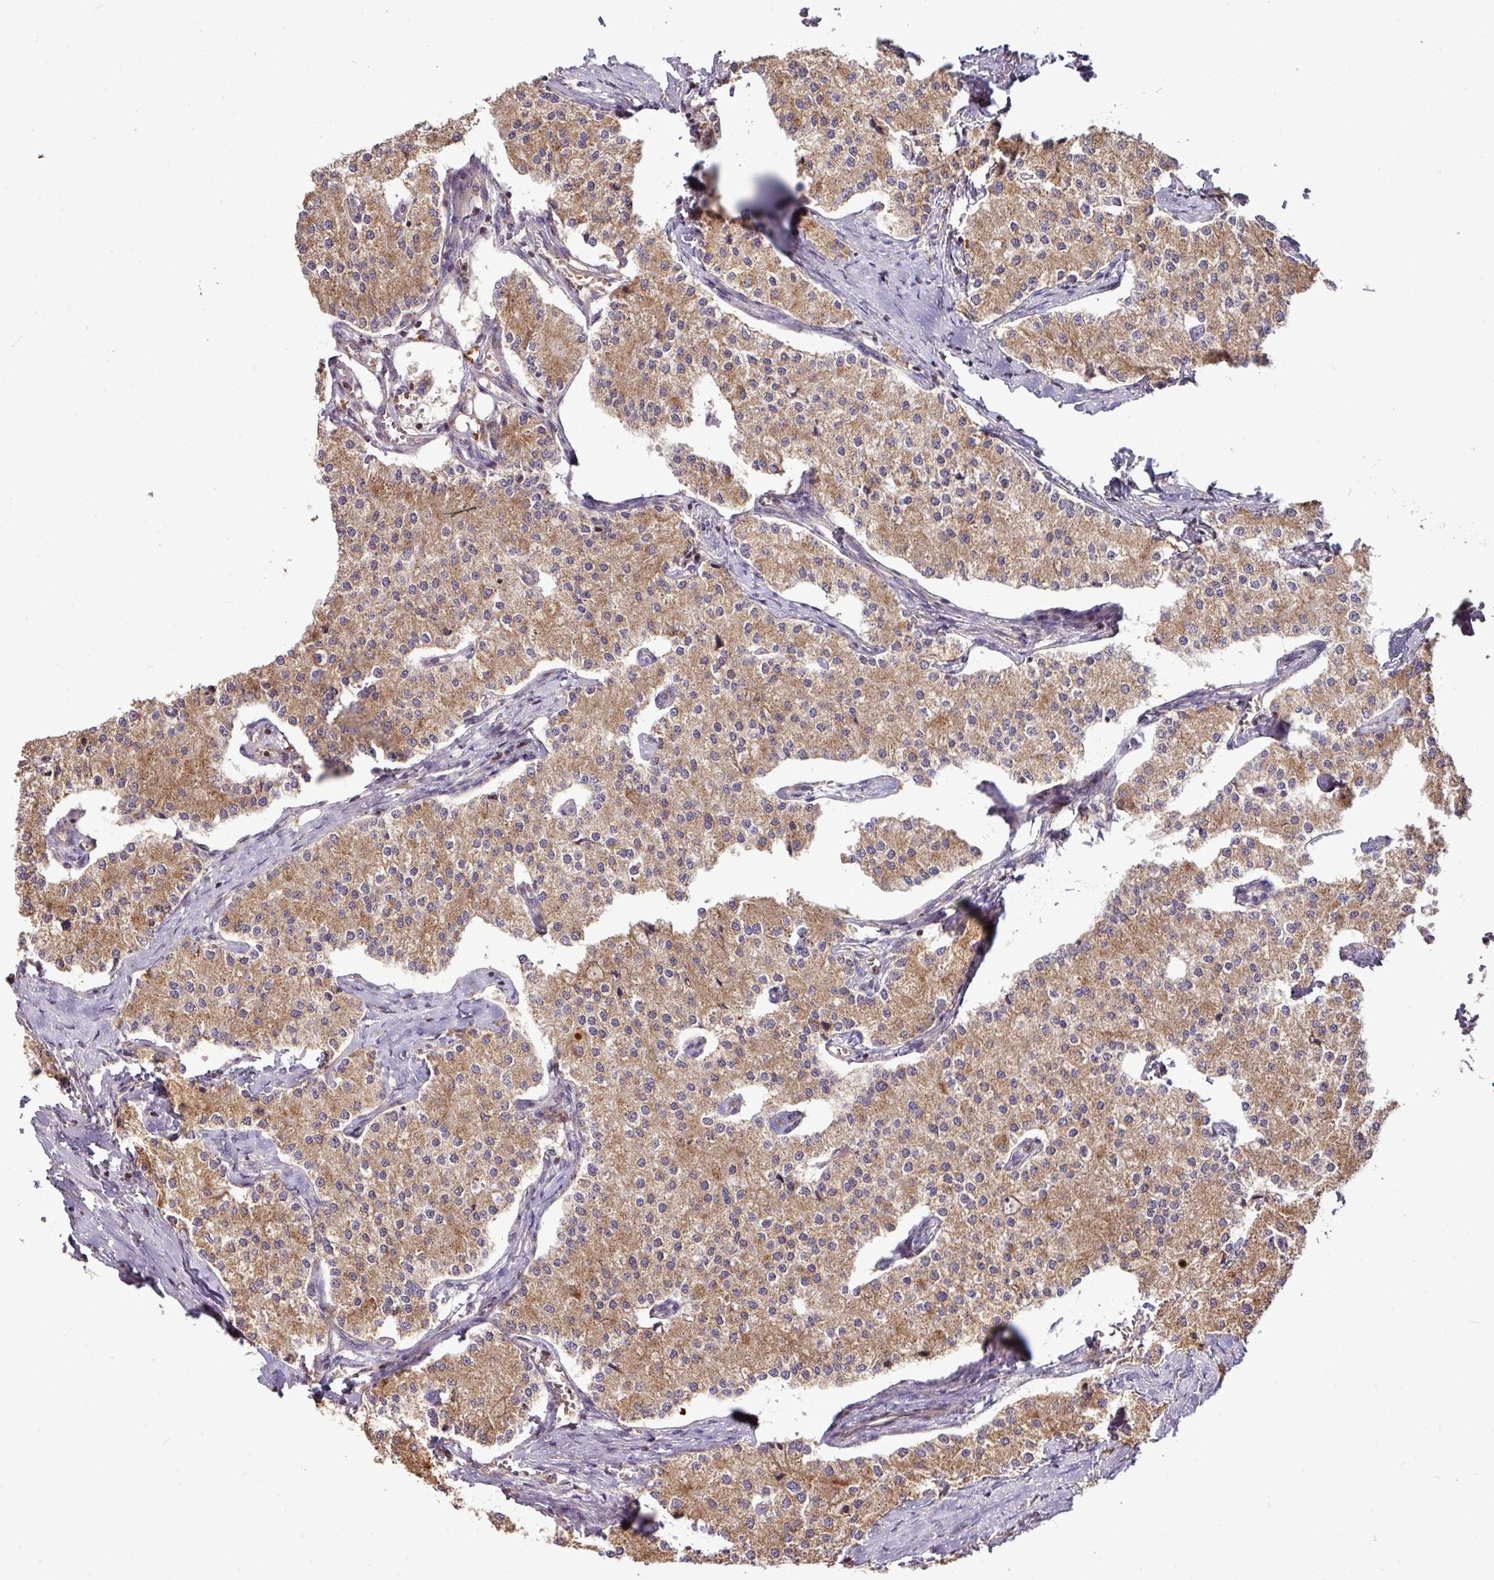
{"staining": {"intensity": "moderate", "quantity": ">75%", "location": "cytoplasmic/membranous"}, "tissue": "carcinoid", "cell_type": "Tumor cells", "image_type": "cancer", "snomed": [{"axis": "morphology", "description": "Carcinoid, malignant, NOS"}, {"axis": "topography", "description": "Colon"}], "caption": "Malignant carcinoid stained for a protein displays moderate cytoplasmic/membranous positivity in tumor cells.", "gene": "YPEL3", "patient": {"sex": "female", "age": 52}}